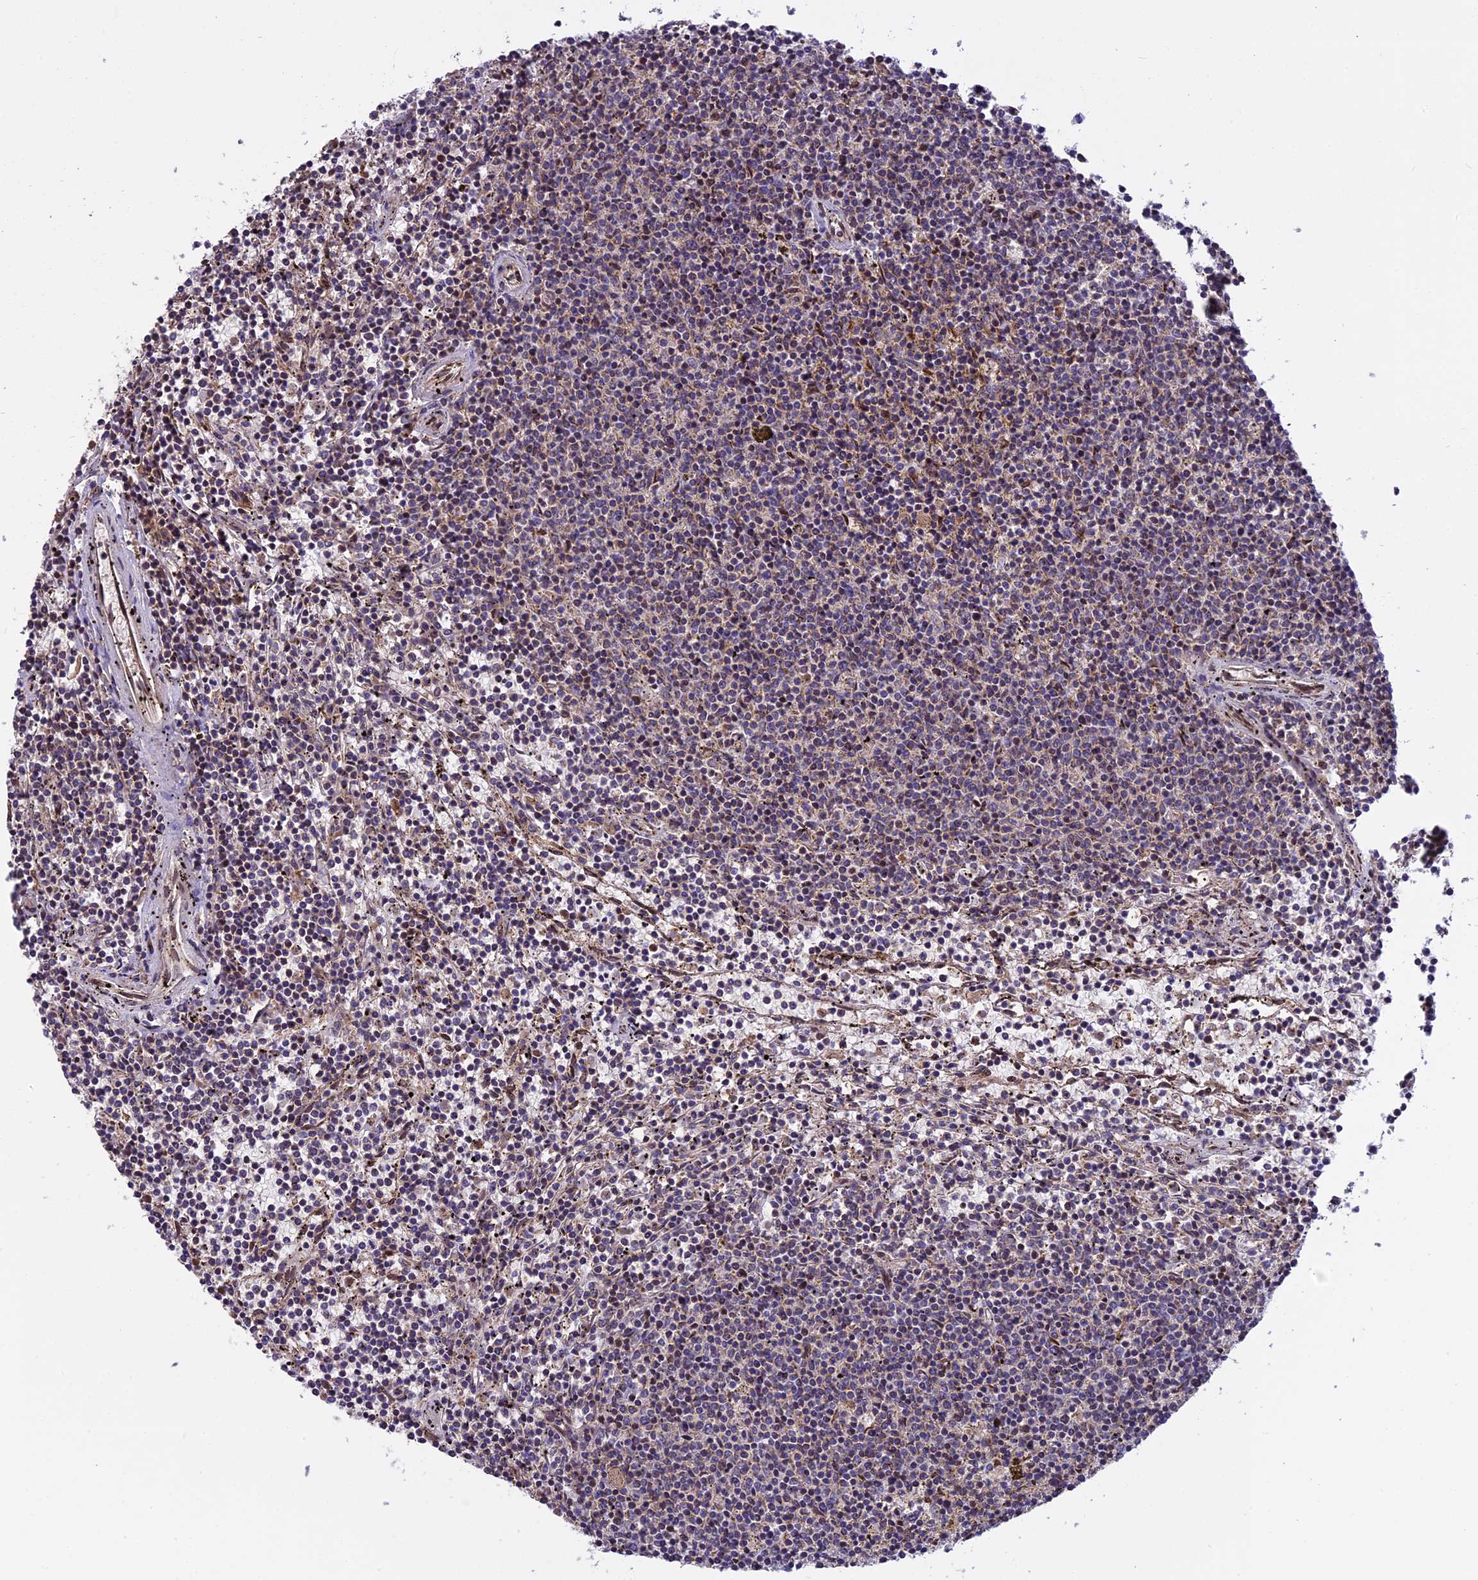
{"staining": {"intensity": "negative", "quantity": "none", "location": "none"}, "tissue": "lymphoma", "cell_type": "Tumor cells", "image_type": "cancer", "snomed": [{"axis": "morphology", "description": "Malignant lymphoma, non-Hodgkin's type, Low grade"}, {"axis": "topography", "description": "Spleen"}], "caption": "IHC micrograph of human low-grade malignant lymphoma, non-Hodgkin's type stained for a protein (brown), which demonstrates no staining in tumor cells. (DAB (3,3'-diaminobenzidine) immunohistochemistry (IHC), high magnification).", "gene": "CHMP2A", "patient": {"sex": "female", "age": 50}}